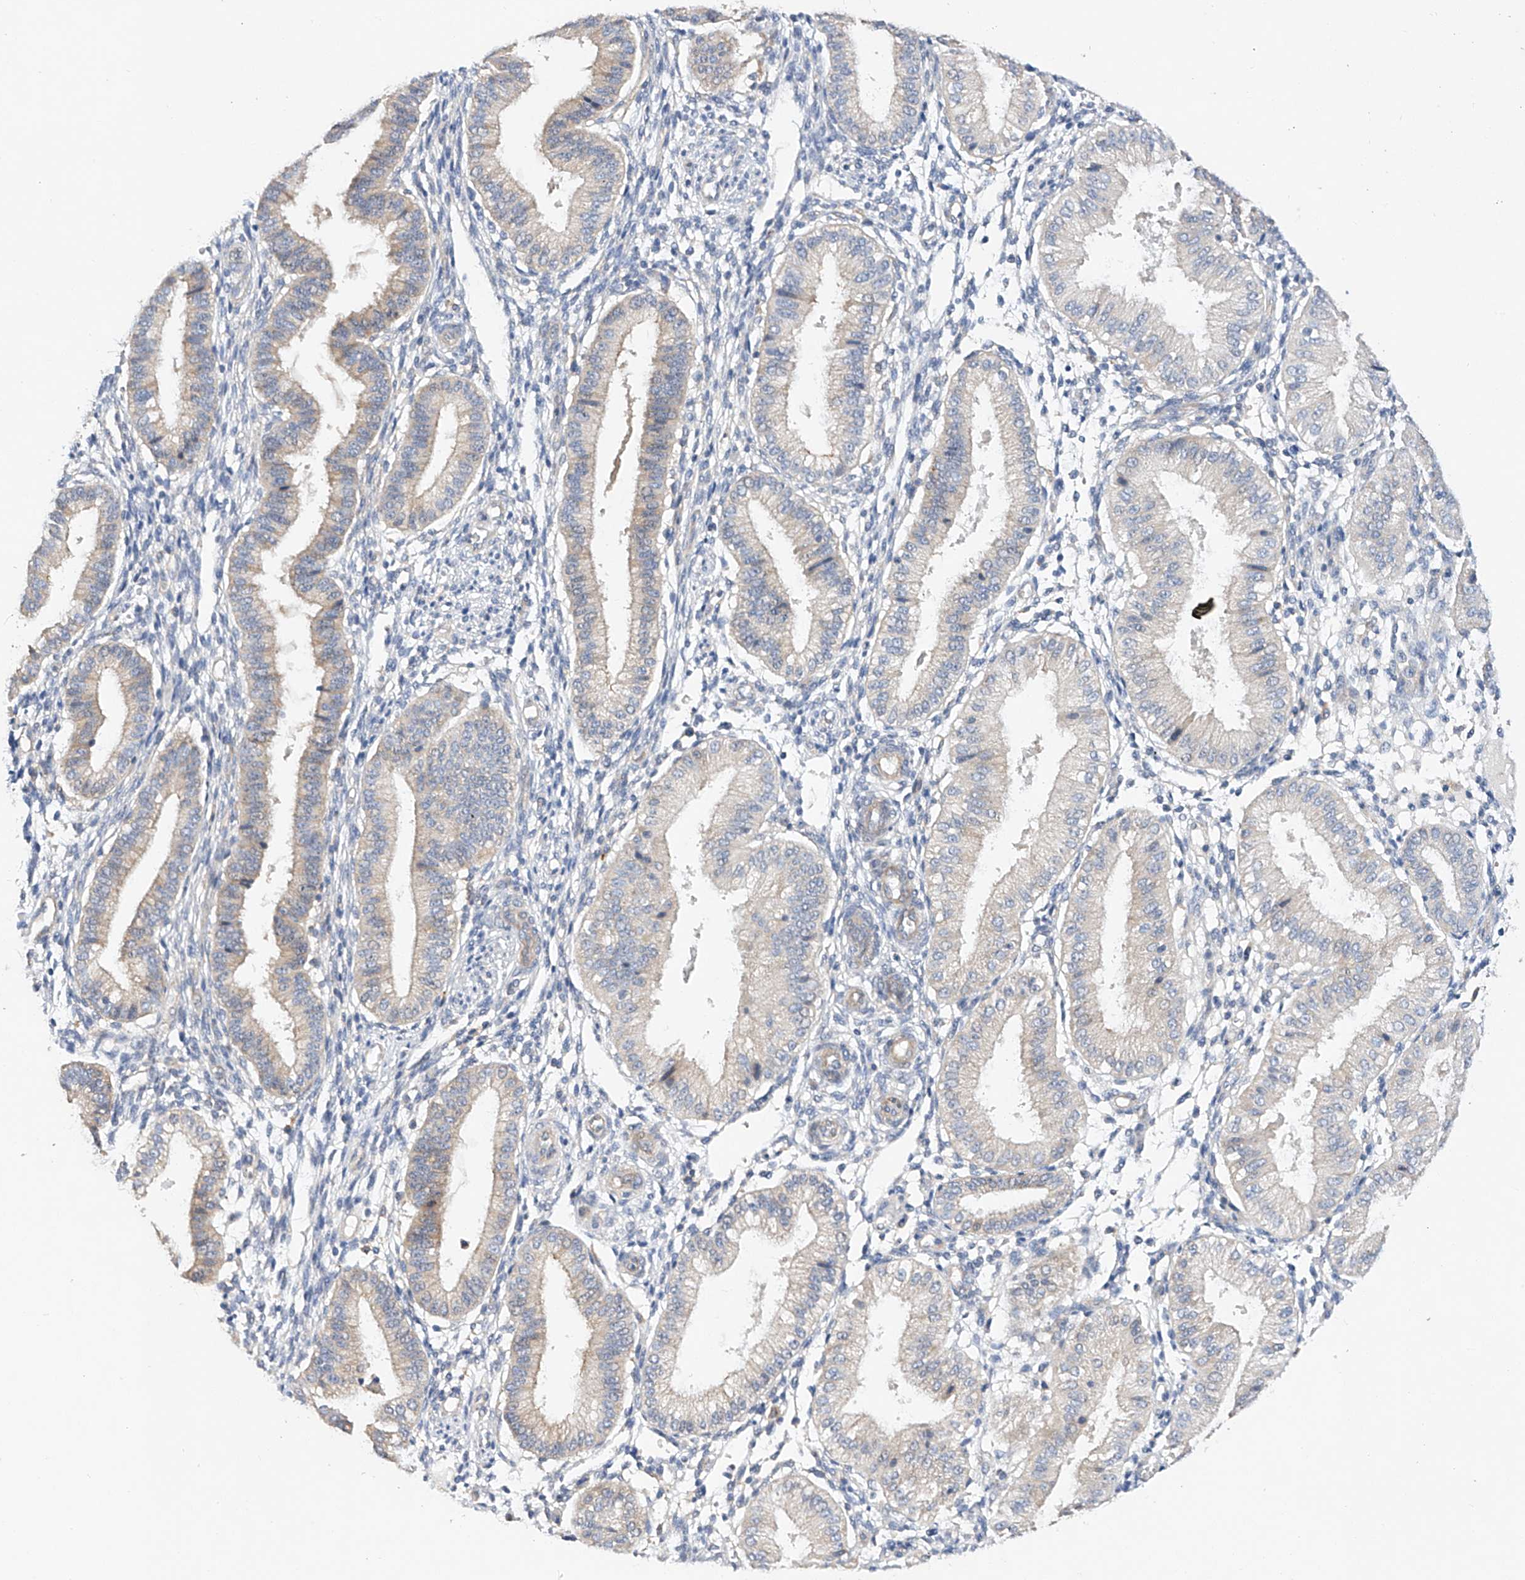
{"staining": {"intensity": "negative", "quantity": "none", "location": "none"}, "tissue": "endometrium", "cell_type": "Cells in endometrial stroma", "image_type": "normal", "snomed": [{"axis": "morphology", "description": "Normal tissue, NOS"}, {"axis": "topography", "description": "Endometrium"}], "caption": "Endometrium stained for a protein using immunohistochemistry (IHC) displays no expression cells in endometrial stroma.", "gene": "AMD1", "patient": {"sex": "female", "age": 39}}